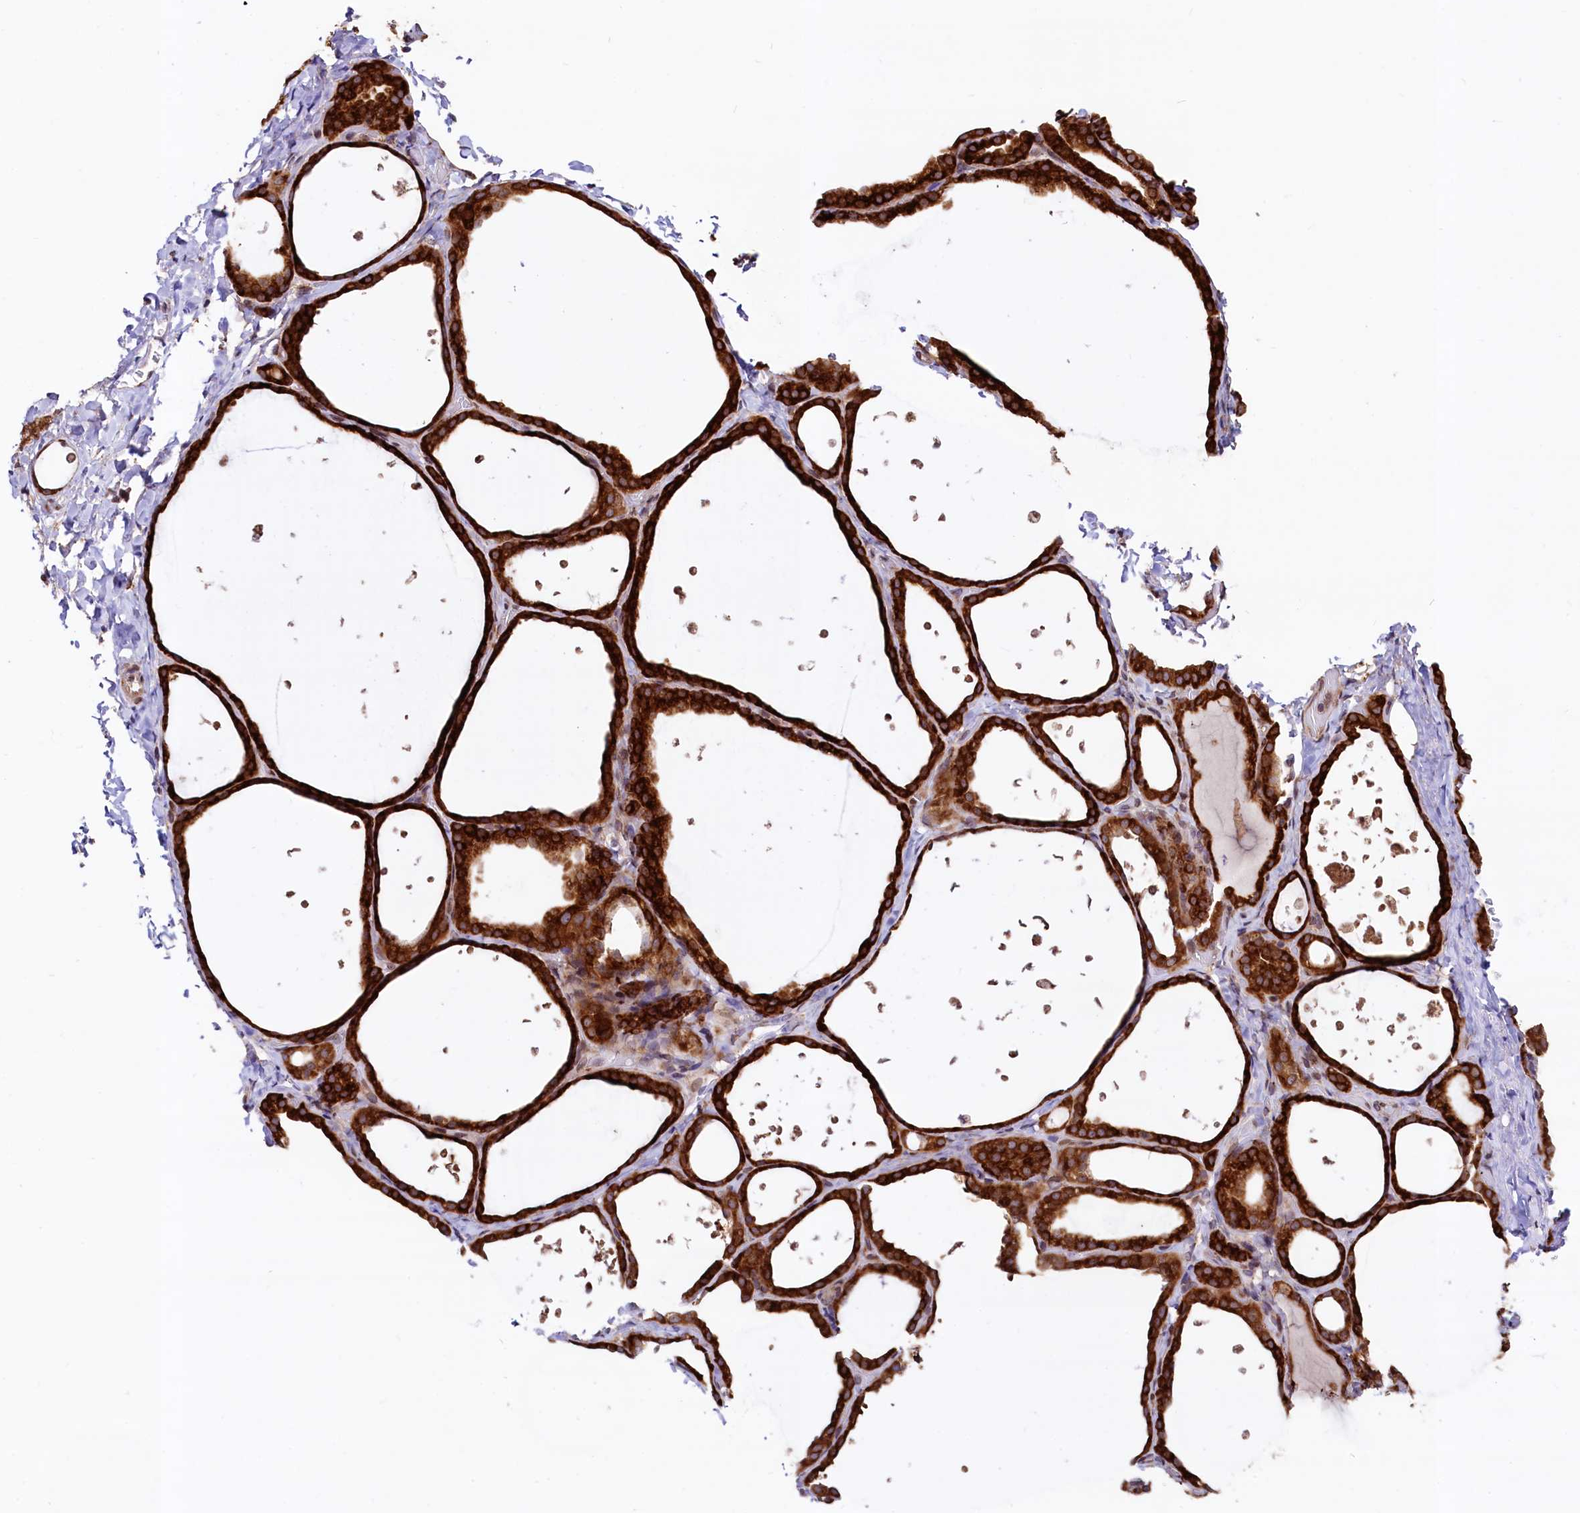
{"staining": {"intensity": "strong", "quantity": ">75%", "location": "cytoplasmic/membranous"}, "tissue": "thyroid gland", "cell_type": "Glandular cells", "image_type": "normal", "snomed": [{"axis": "morphology", "description": "Normal tissue, NOS"}, {"axis": "topography", "description": "Thyroid gland"}], "caption": "Immunohistochemistry staining of normal thyroid gland, which demonstrates high levels of strong cytoplasmic/membranous expression in about >75% of glandular cells indicating strong cytoplasmic/membranous protein expression. The staining was performed using DAB (3,3'-diaminobenzidine) (brown) for protein detection and nuclei were counterstained in hematoxylin (blue).", "gene": "C5orf15", "patient": {"sex": "female", "age": 44}}